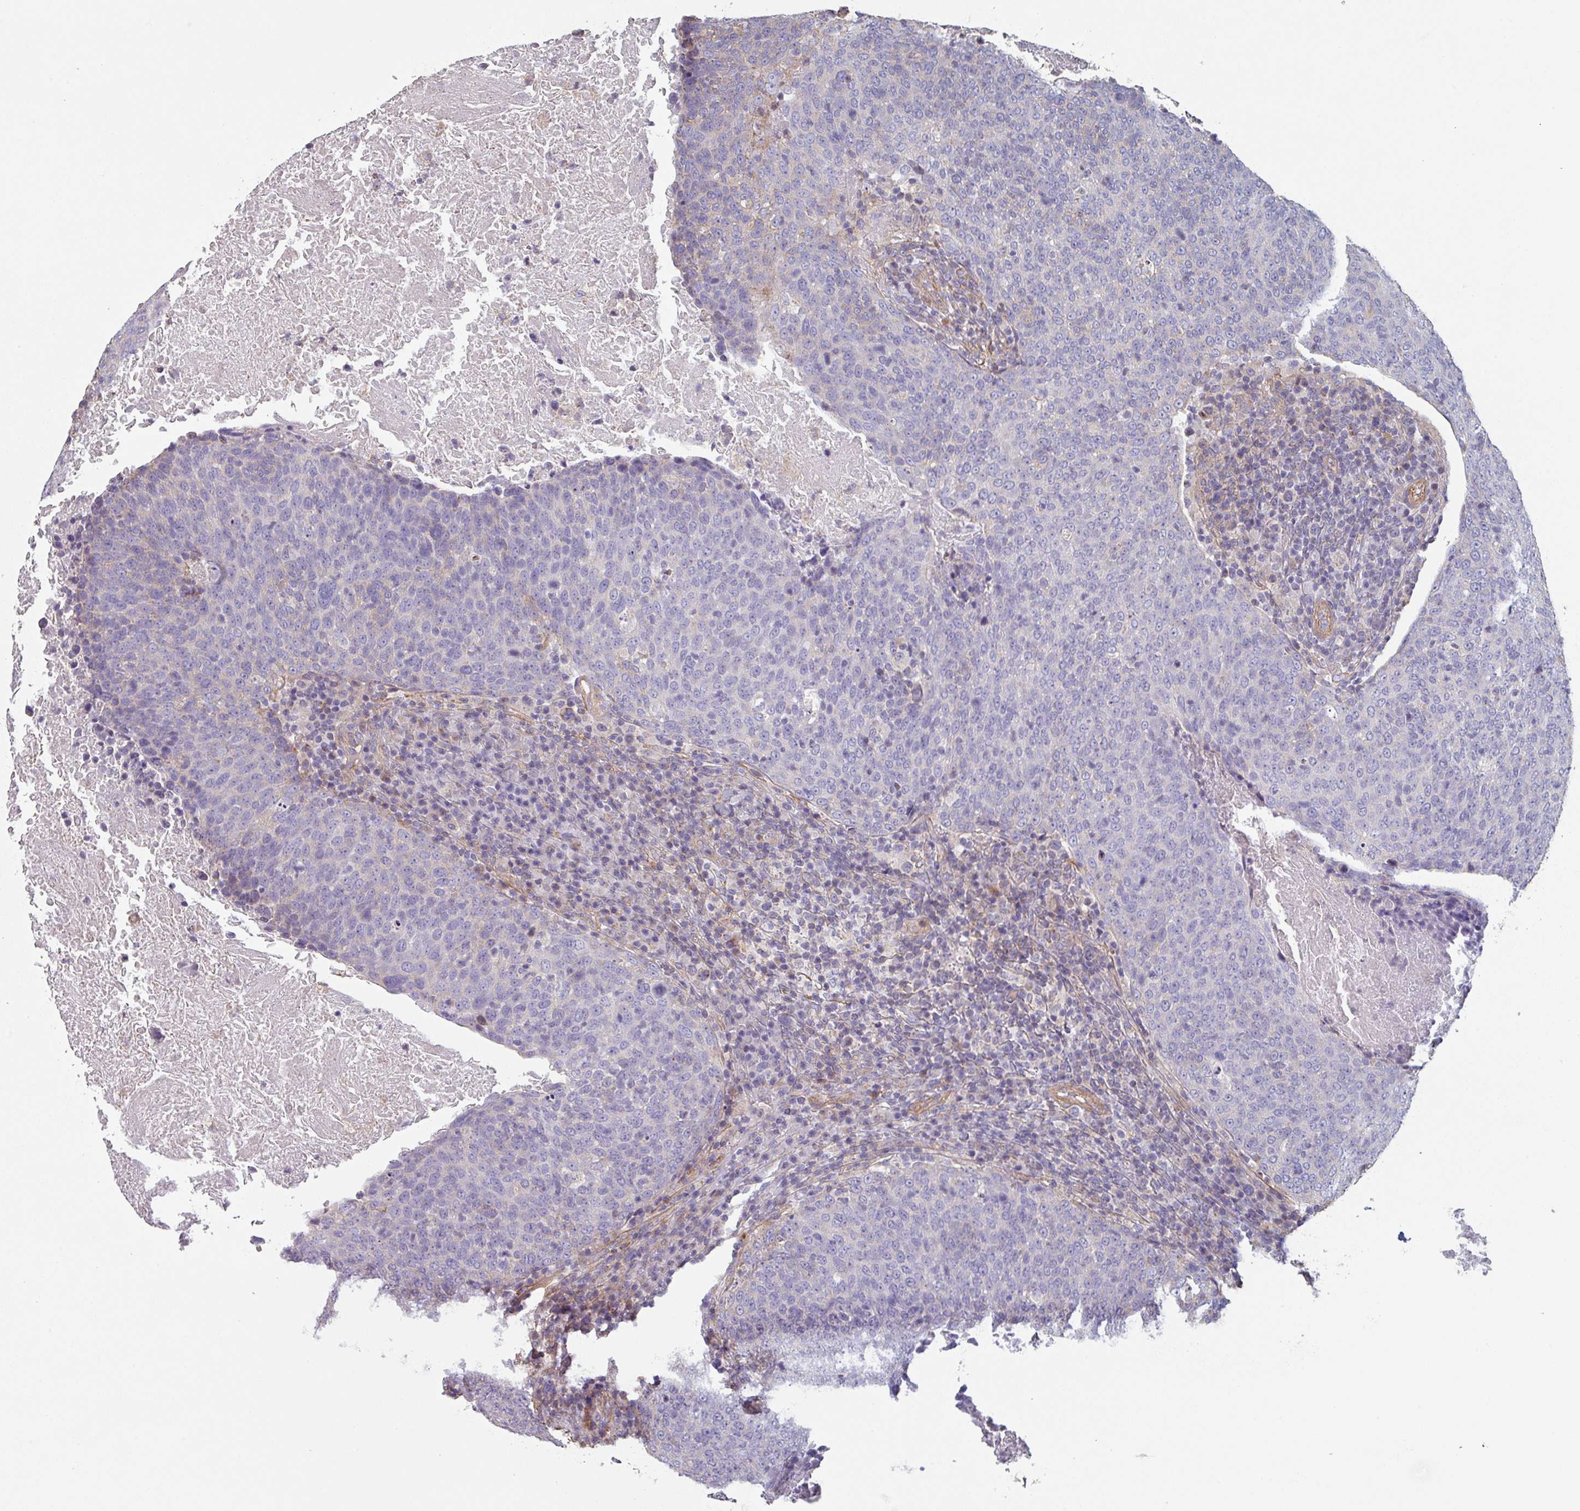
{"staining": {"intensity": "negative", "quantity": "none", "location": "none"}, "tissue": "head and neck cancer", "cell_type": "Tumor cells", "image_type": "cancer", "snomed": [{"axis": "morphology", "description": "Squamous cell carcinoma, NOS"}, {"axis": "morphology", "description": "Squamous cell carcinoma, metastatic, NOS"}, {"axis": "topography", "description": "Lymph node"}, {"axis": "topography", "description": "Head-Neck"}], "caption": "Histopathology image shows no protein positivity in tumor cells of head and neck cancer (metastatic squamous cell carcinoma) tissue.", "gene": "GSTA4", "patient": {"sex": "male", "age": 62}}